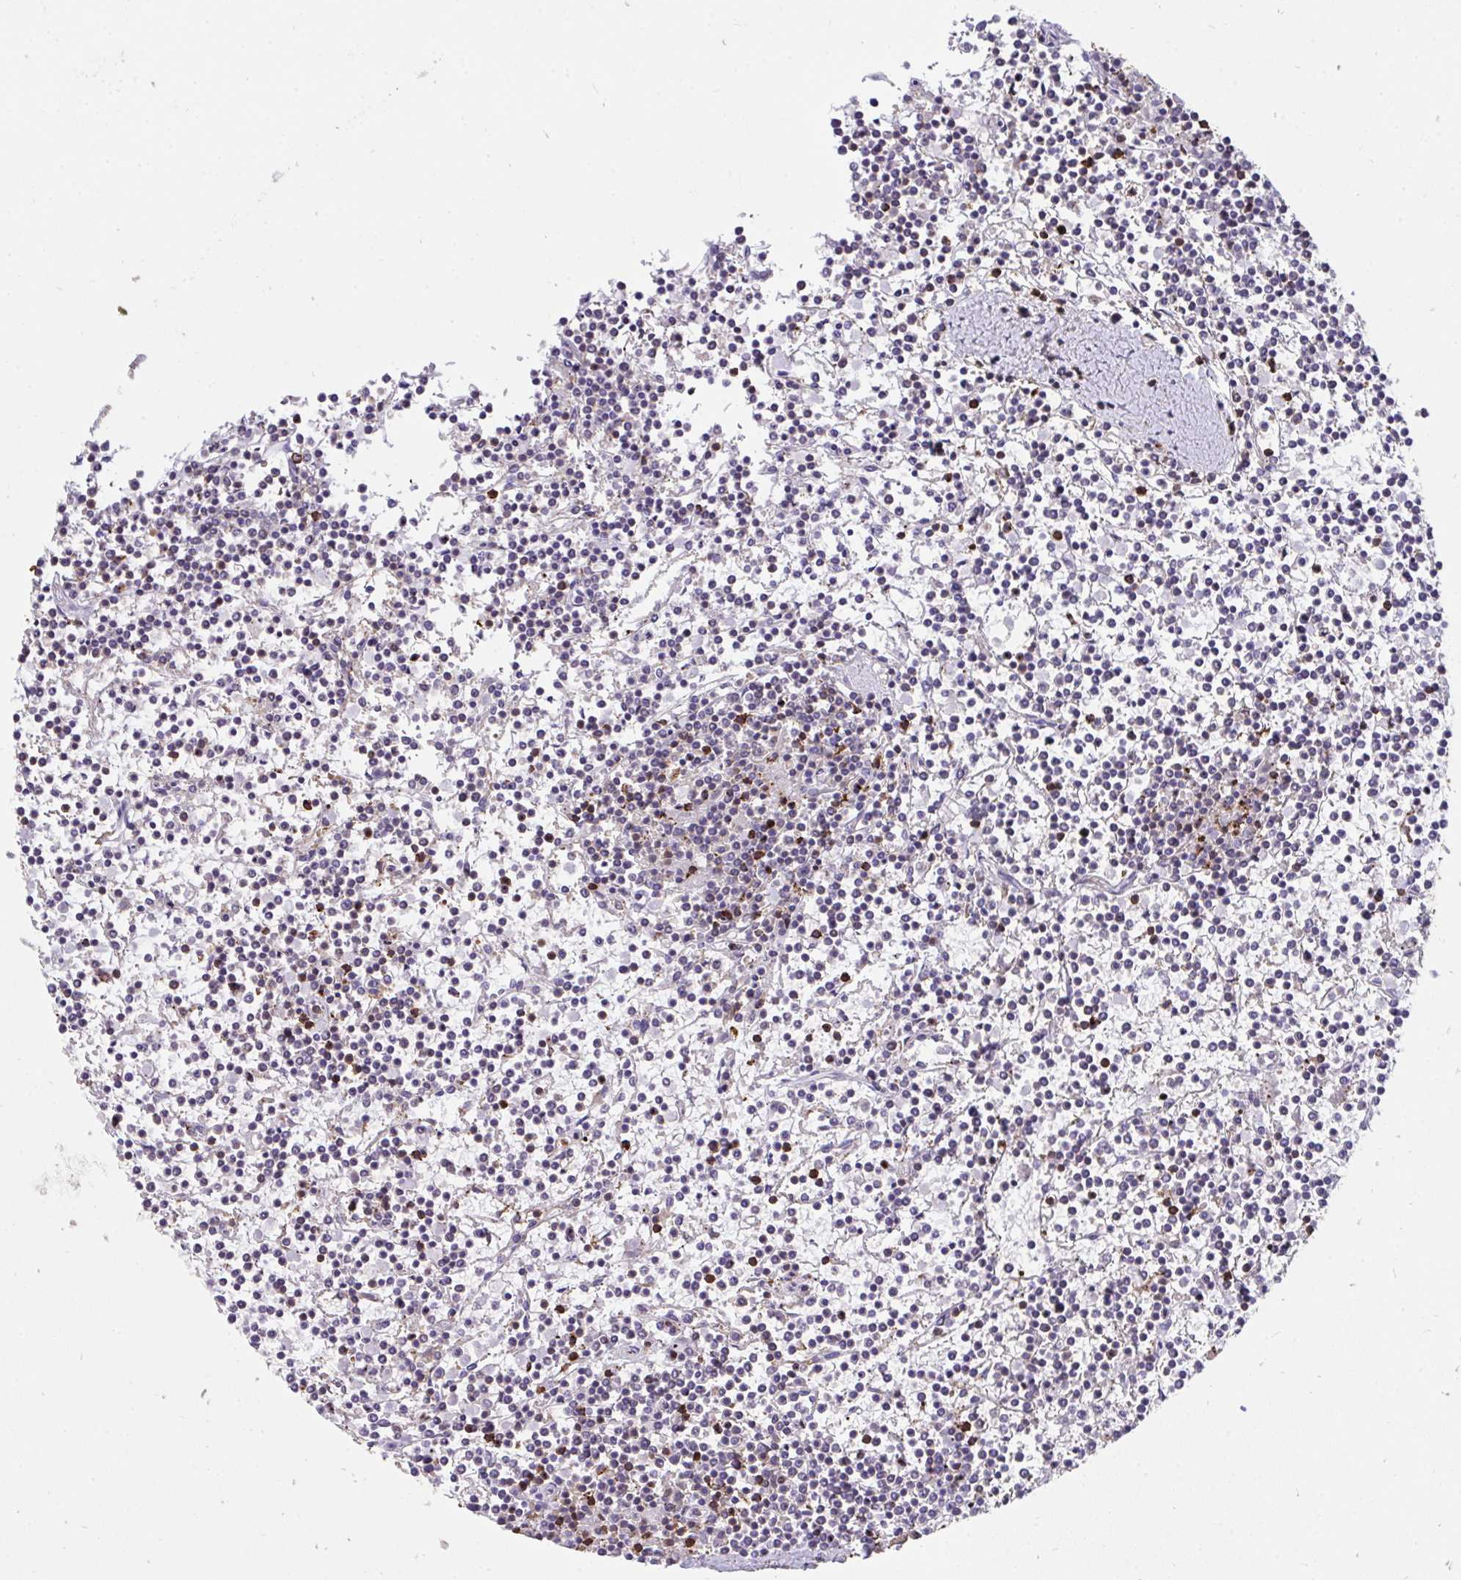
{"staining": {"intensity": "negative", "quantity": "none", "location": "none"}, "tissue": "lymphoma", "cell_type": "Tumor cells", "image_type": "cancer", "snomed": [{"axis": "morphology", "description": "Malignant lymphoma, non-Hodgkin's type, Low grade"}, {"axis": "topography", "description": "Spleen"}], "caption": "A micrograph of human malignant lymphoma, non-Hodgkin's type (low-grade) is negative for staining in tumor cells. (DAB (3,3'-diaminobenzidine) immunohistochemistry, high magnification).", "gene": "CFL1", "patient": {"sex": "female", "age": 19}}